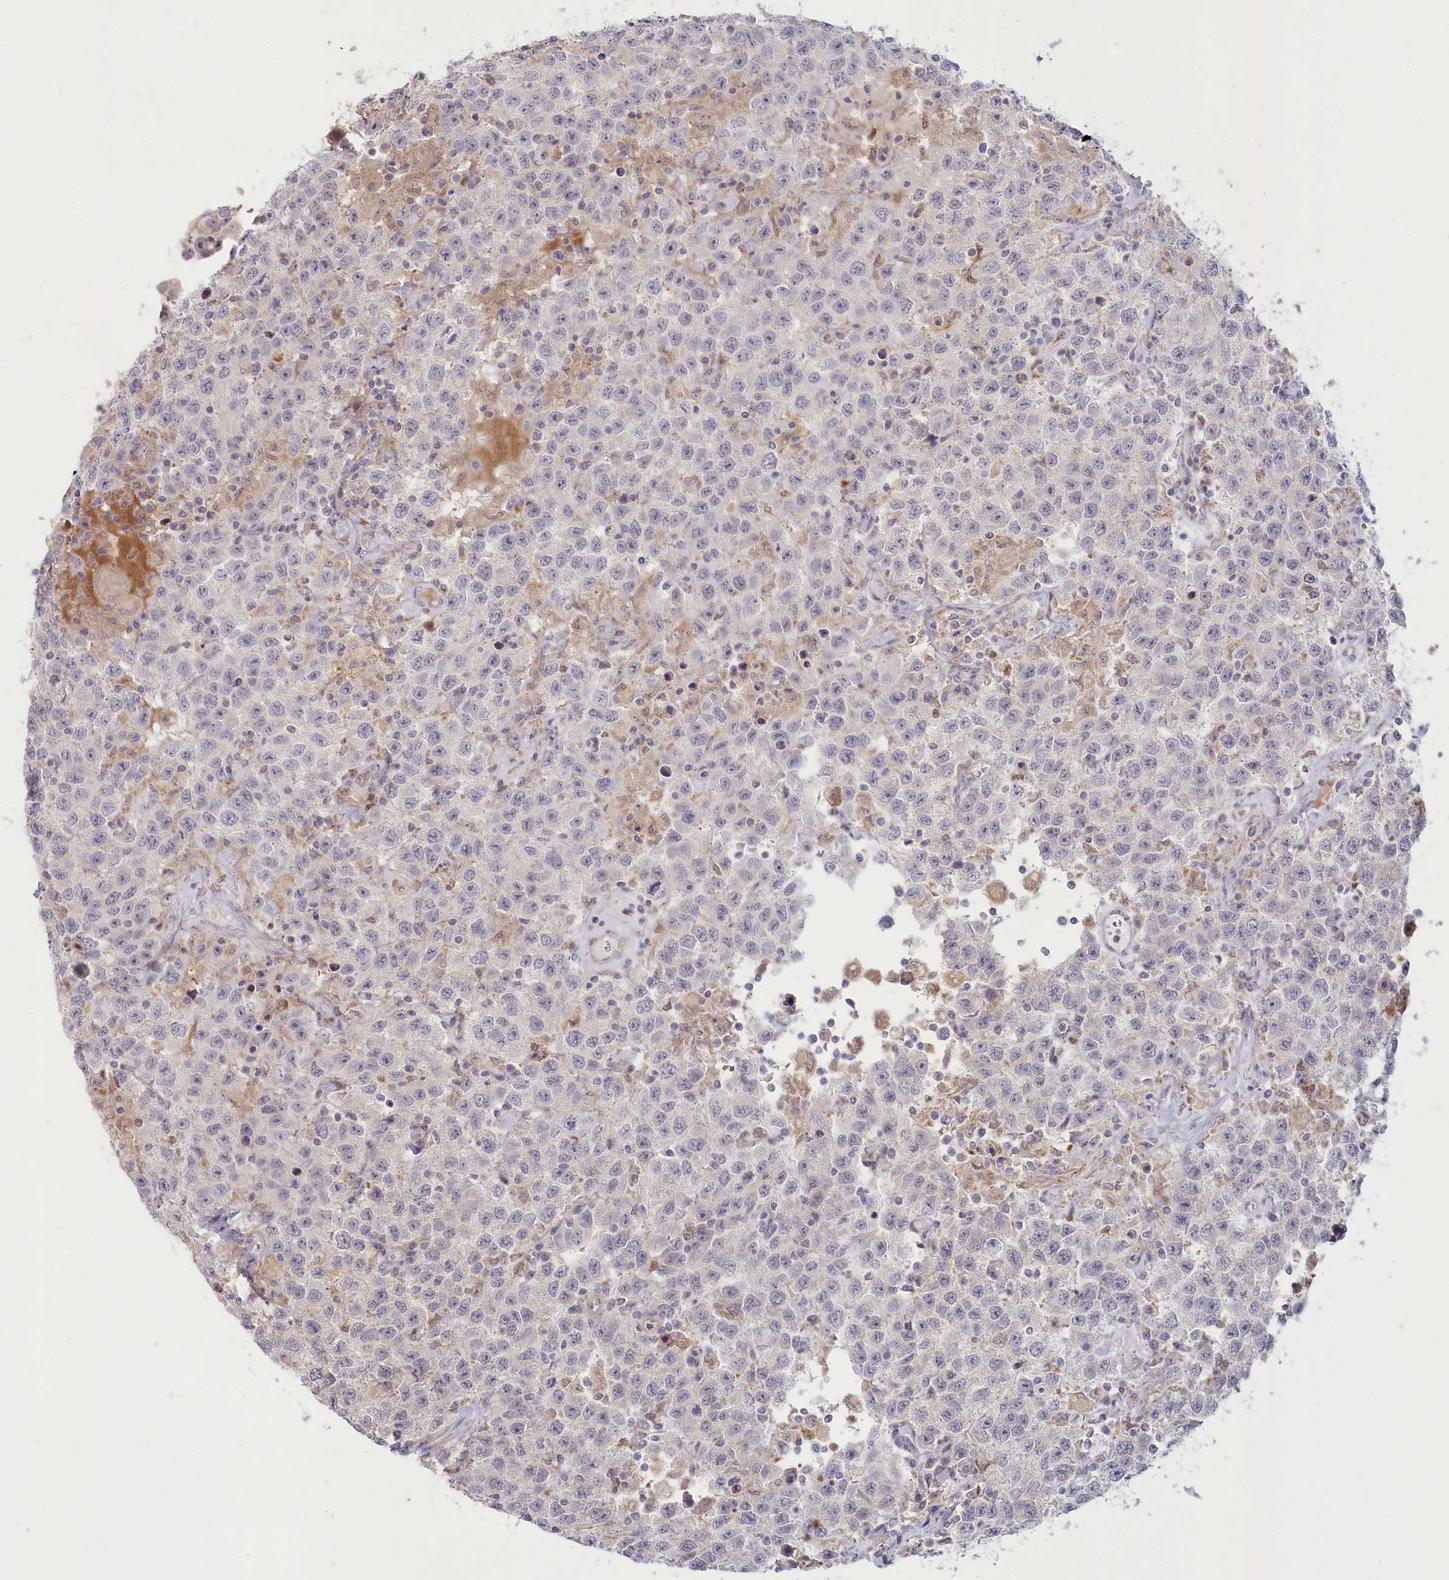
{"staining": {"intensity": "negative", "quantity": "none", "location": "none"}, "tissue": "testis cancer", "cell_type": "Tumor cells", "image_type": "cancer", "snomed": [{"axis": "morphology", "description": "Seminoma, NOS"}, {"axis": "topography", "description": "Testis"}], "caption": "Testis seminoma stained for a protein using immunohistochemistry (IHC) reveals no positivity tumor cells.", "gene": "MTG1", "patient": {"sex": "male", "age": 41}}